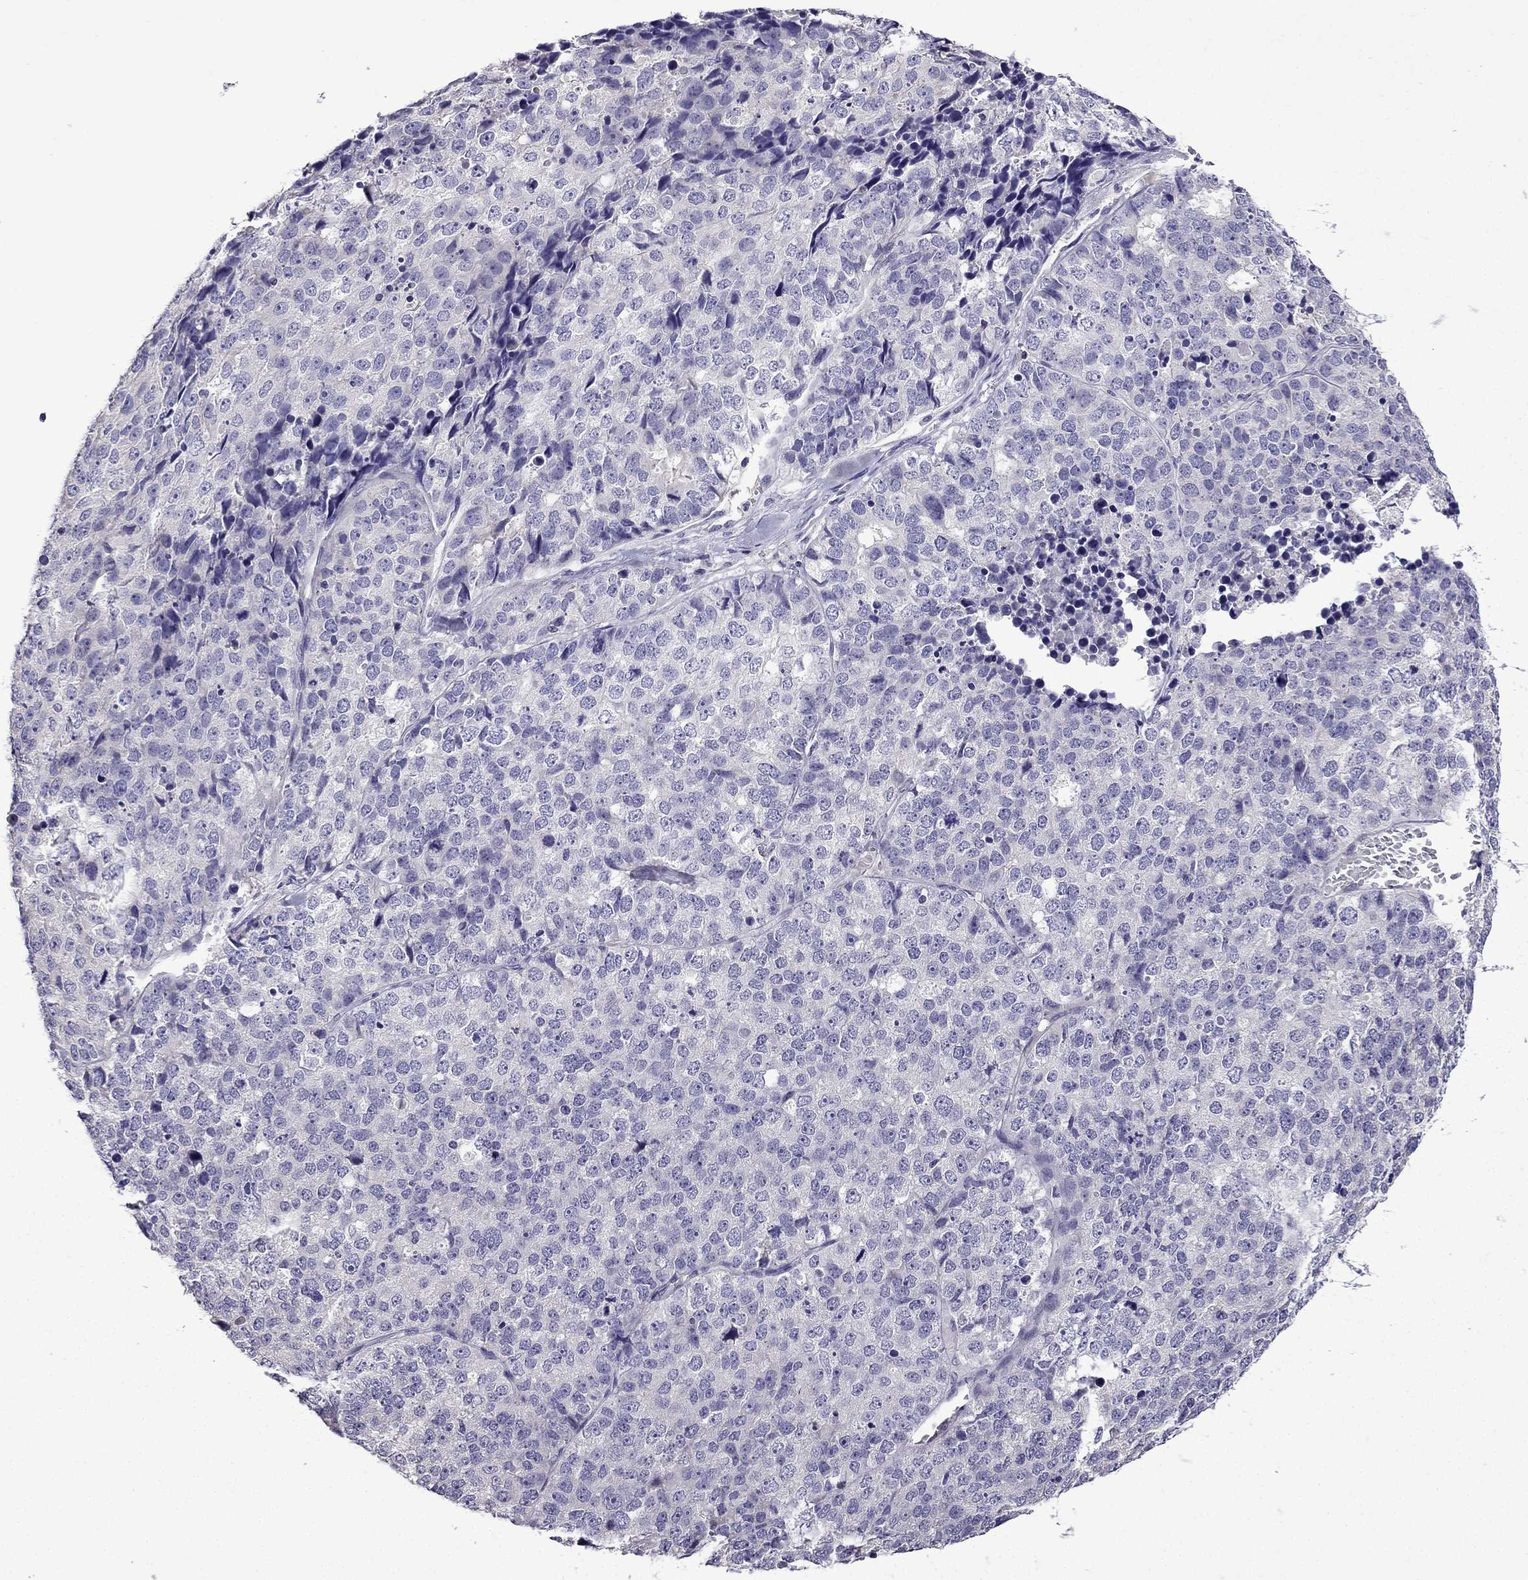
{"staining": {"intensity": "negative", "quantity": "none", "location": "none"}, "tissue": "stomach cancer", "cell_type": "Tumor cells", "image_type": "cancer", "snomed": [{"axis": "morphology", "description": "Adenocarcinoma, NOS"}, {"axis": "topography", "description": "Stomach"}], "caption": "An image of human stomach cancer (adenocarcinoma) is negative for staining in tumor cells.", "gene": "TTN", "patient": {"sex": "male", "age": 69}}